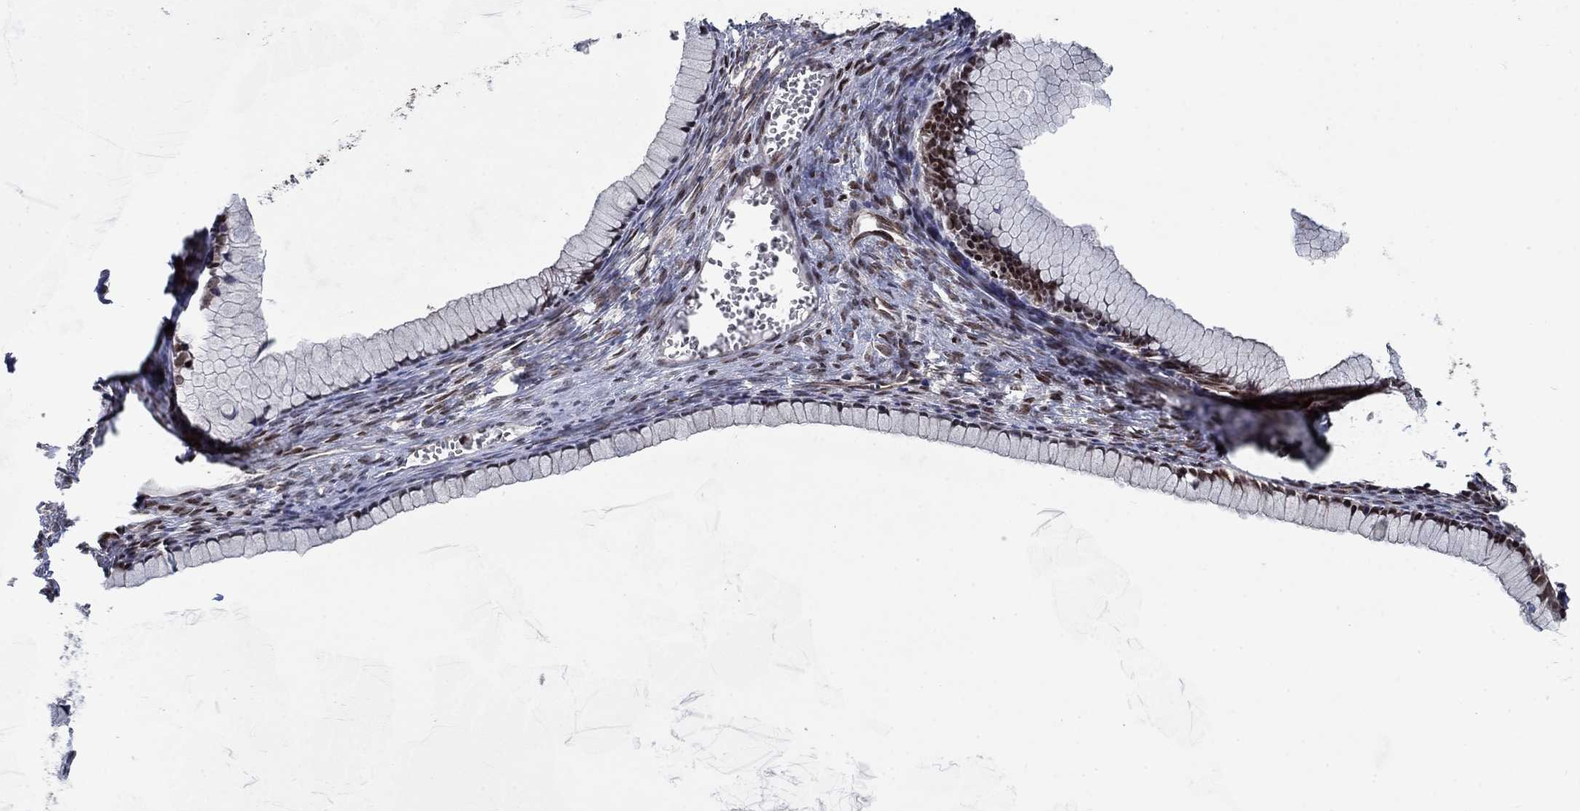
{"staining": {"intensity": "strong", "quantity": "25%-75%", "location": "nuclear"}, "tissue": "ovarian cancer", "cell_type": "Tumor cells", "image_type": "cancer", "snomed": [{"axis": "morphology", "description": "Cystadenocarcinoma, mucinous, NOS"}, {"axis": "topography", "description": "Ovary"}], "caption": "Strong nuclear staining is present in about 25%-75% of tumor cells in mucinous cystadenocarcinoma (ovarian).", "gene": "PRICKLE4", "patient": {"sex": "female", "age": 41}}